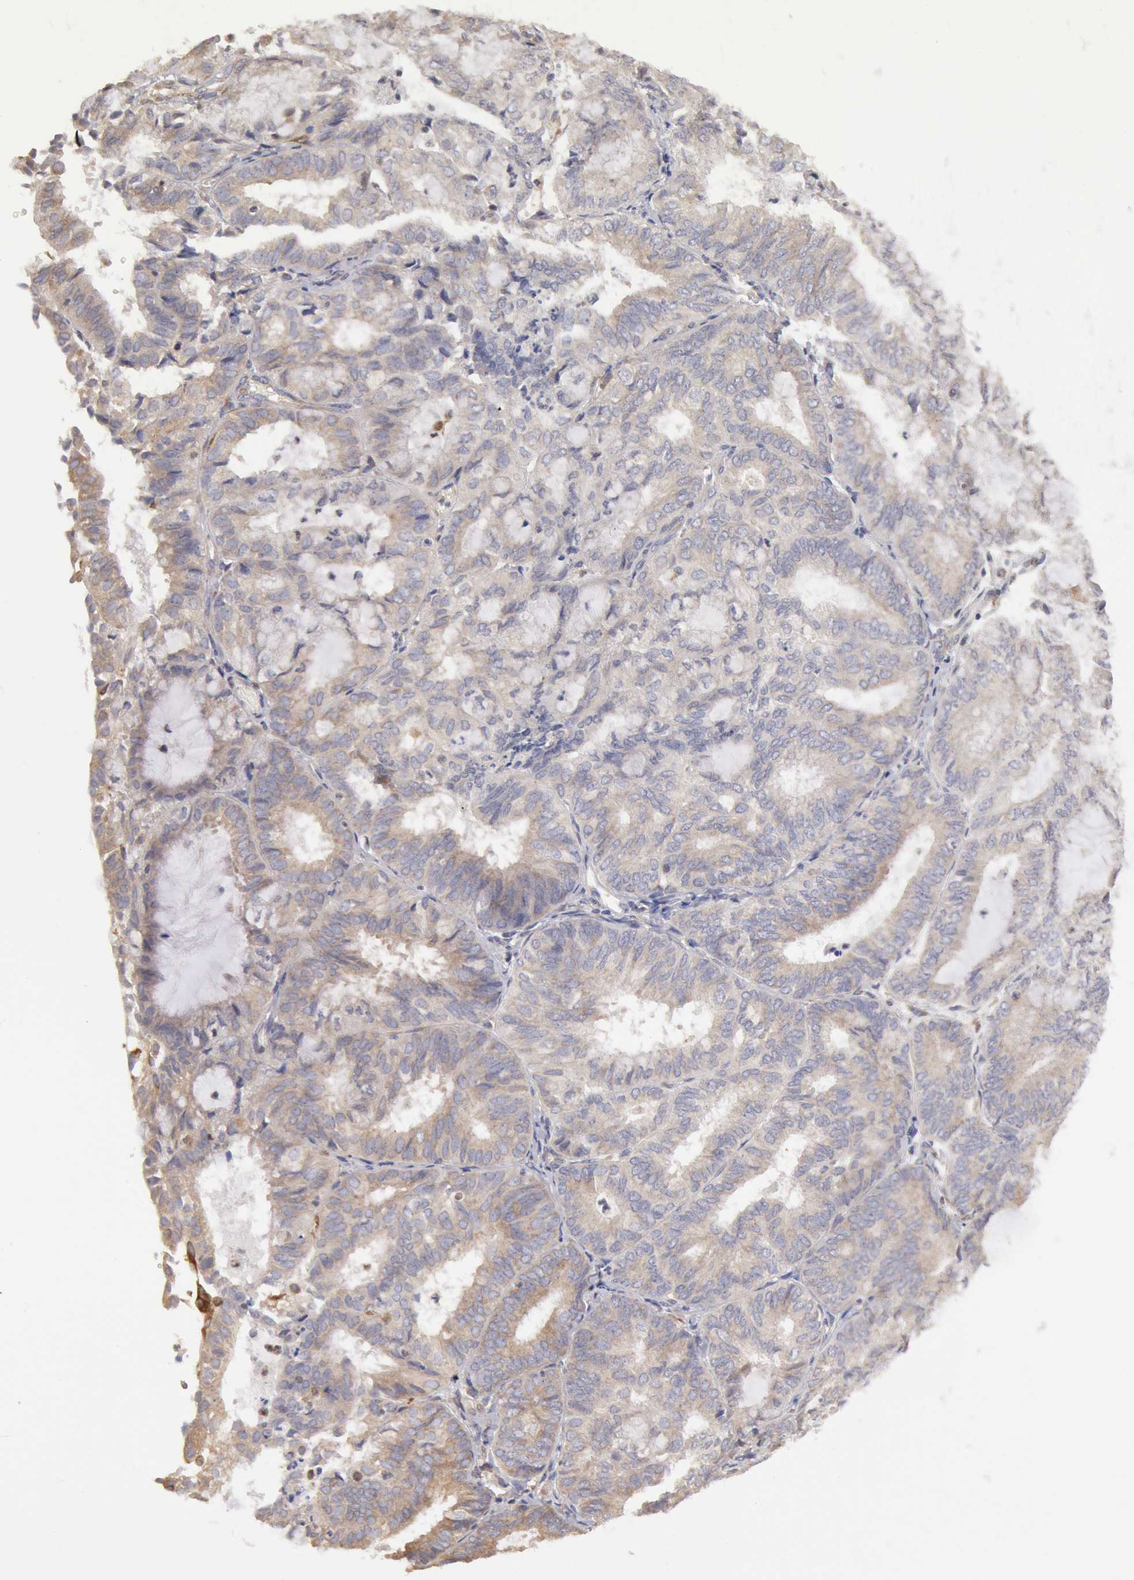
{"staining": {"intensity": "negative", "quantity": "none", "location": "none"}, "tissue": "endometrial cancer", "cell_type": "Tumor cells", "image_type": "cancer", "snomed": [{"axis": "morphology", "description": "Adenocarcinoma, NOS"}, {"axis": "topography", "description": "Endometrium"}], "caption": "Tumor cells show no significant staining in endometrial cancer. (DAB (3,3'-diaminobenzidine) IHC with hematoxylin counter stain).", "gene": "OSBPL8", "patient": {"sex": "female", "age": 59}}